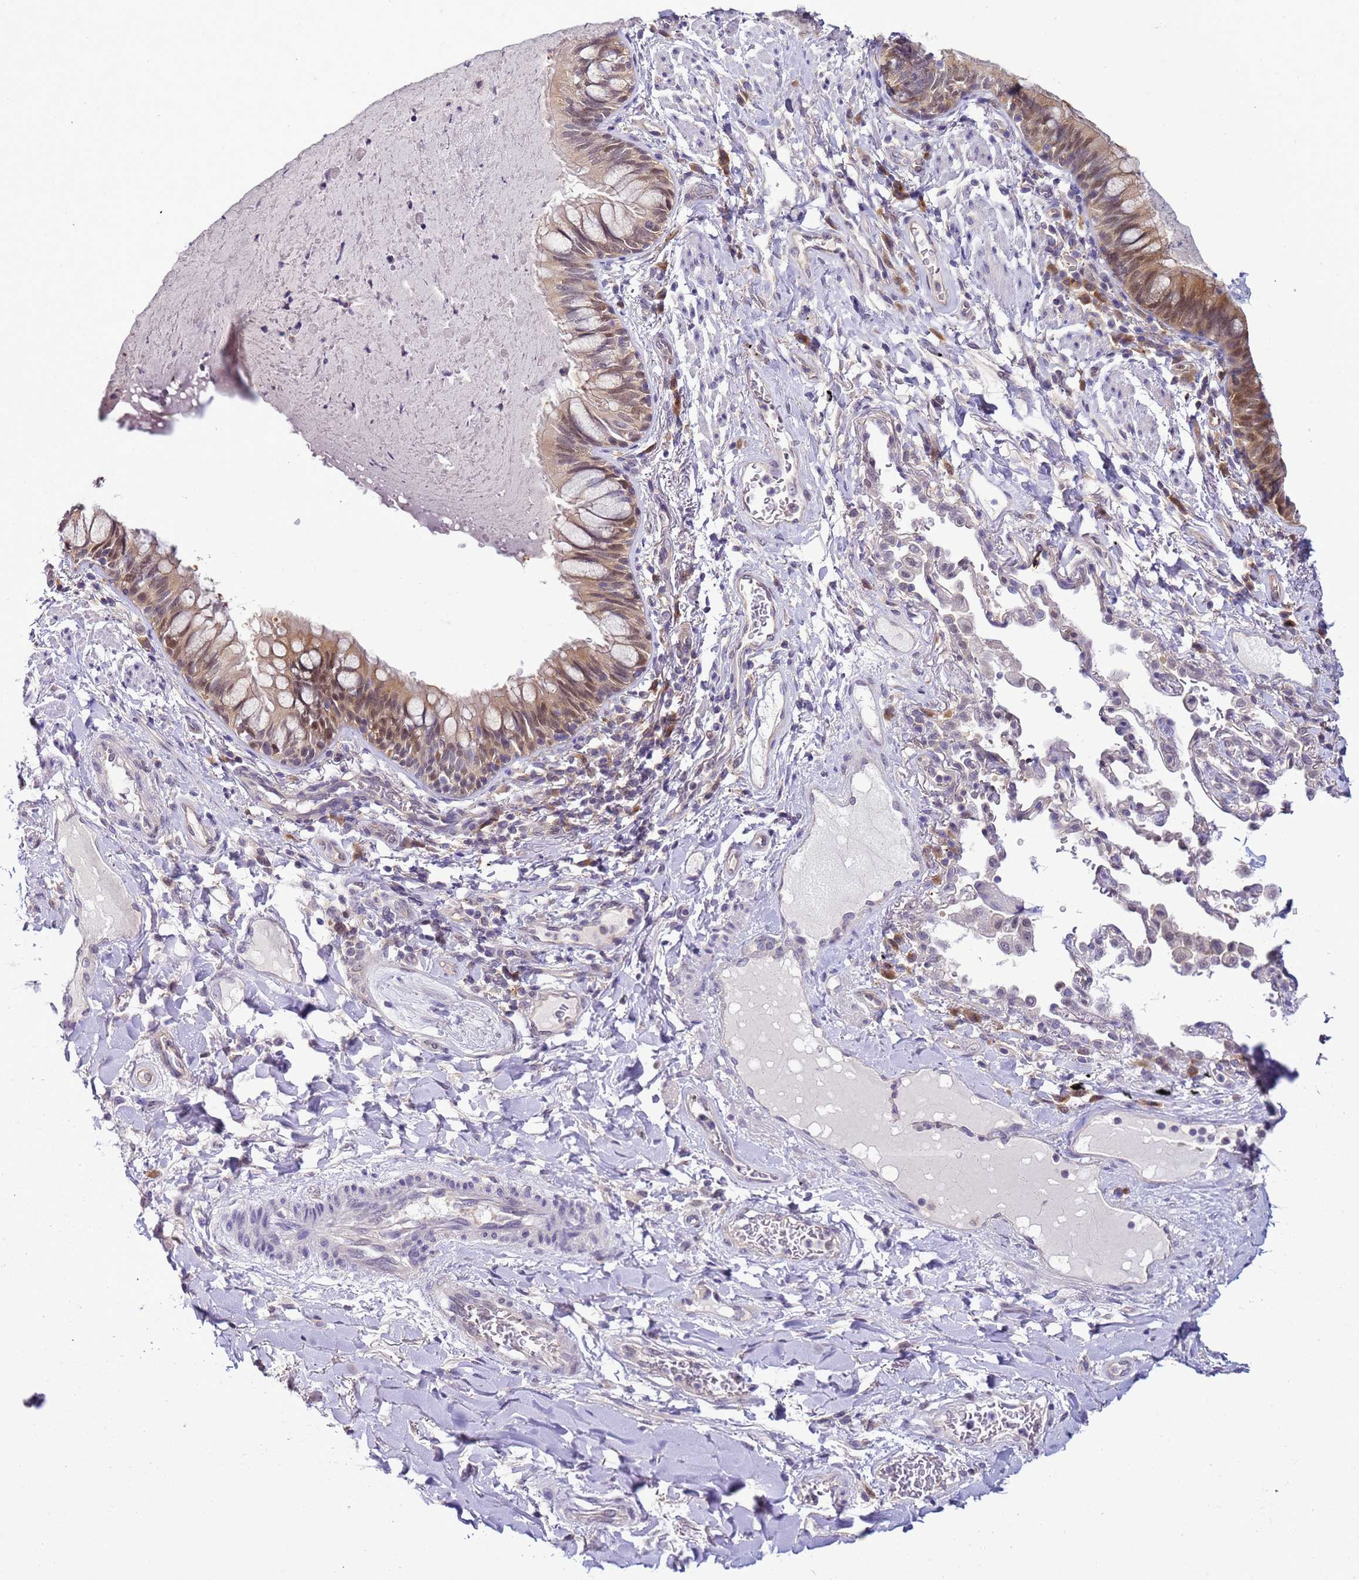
{"staining": {"intensity": "moderate", "quantity": ">75%", "location": "cytoplasmic/membranous,nuclear"}, "tissue": "nasopharynx", "cell_type": "Respiratory epithelial cells", "image_type": "normal", "snomed": [{"axis": "morphology", "description": "Normal tissue, NOS"}, {"axis": "topography", "description": "Nasopharynx"}], "caption": "Protein expression analysis of normal nasopharynx displays moderate cytoplasmic/membranous,nuclear staining in approximately >75% of respiratory epithelial cells.", "gene": "DDI2", "patient": {"sex": "male", "age": 64}}